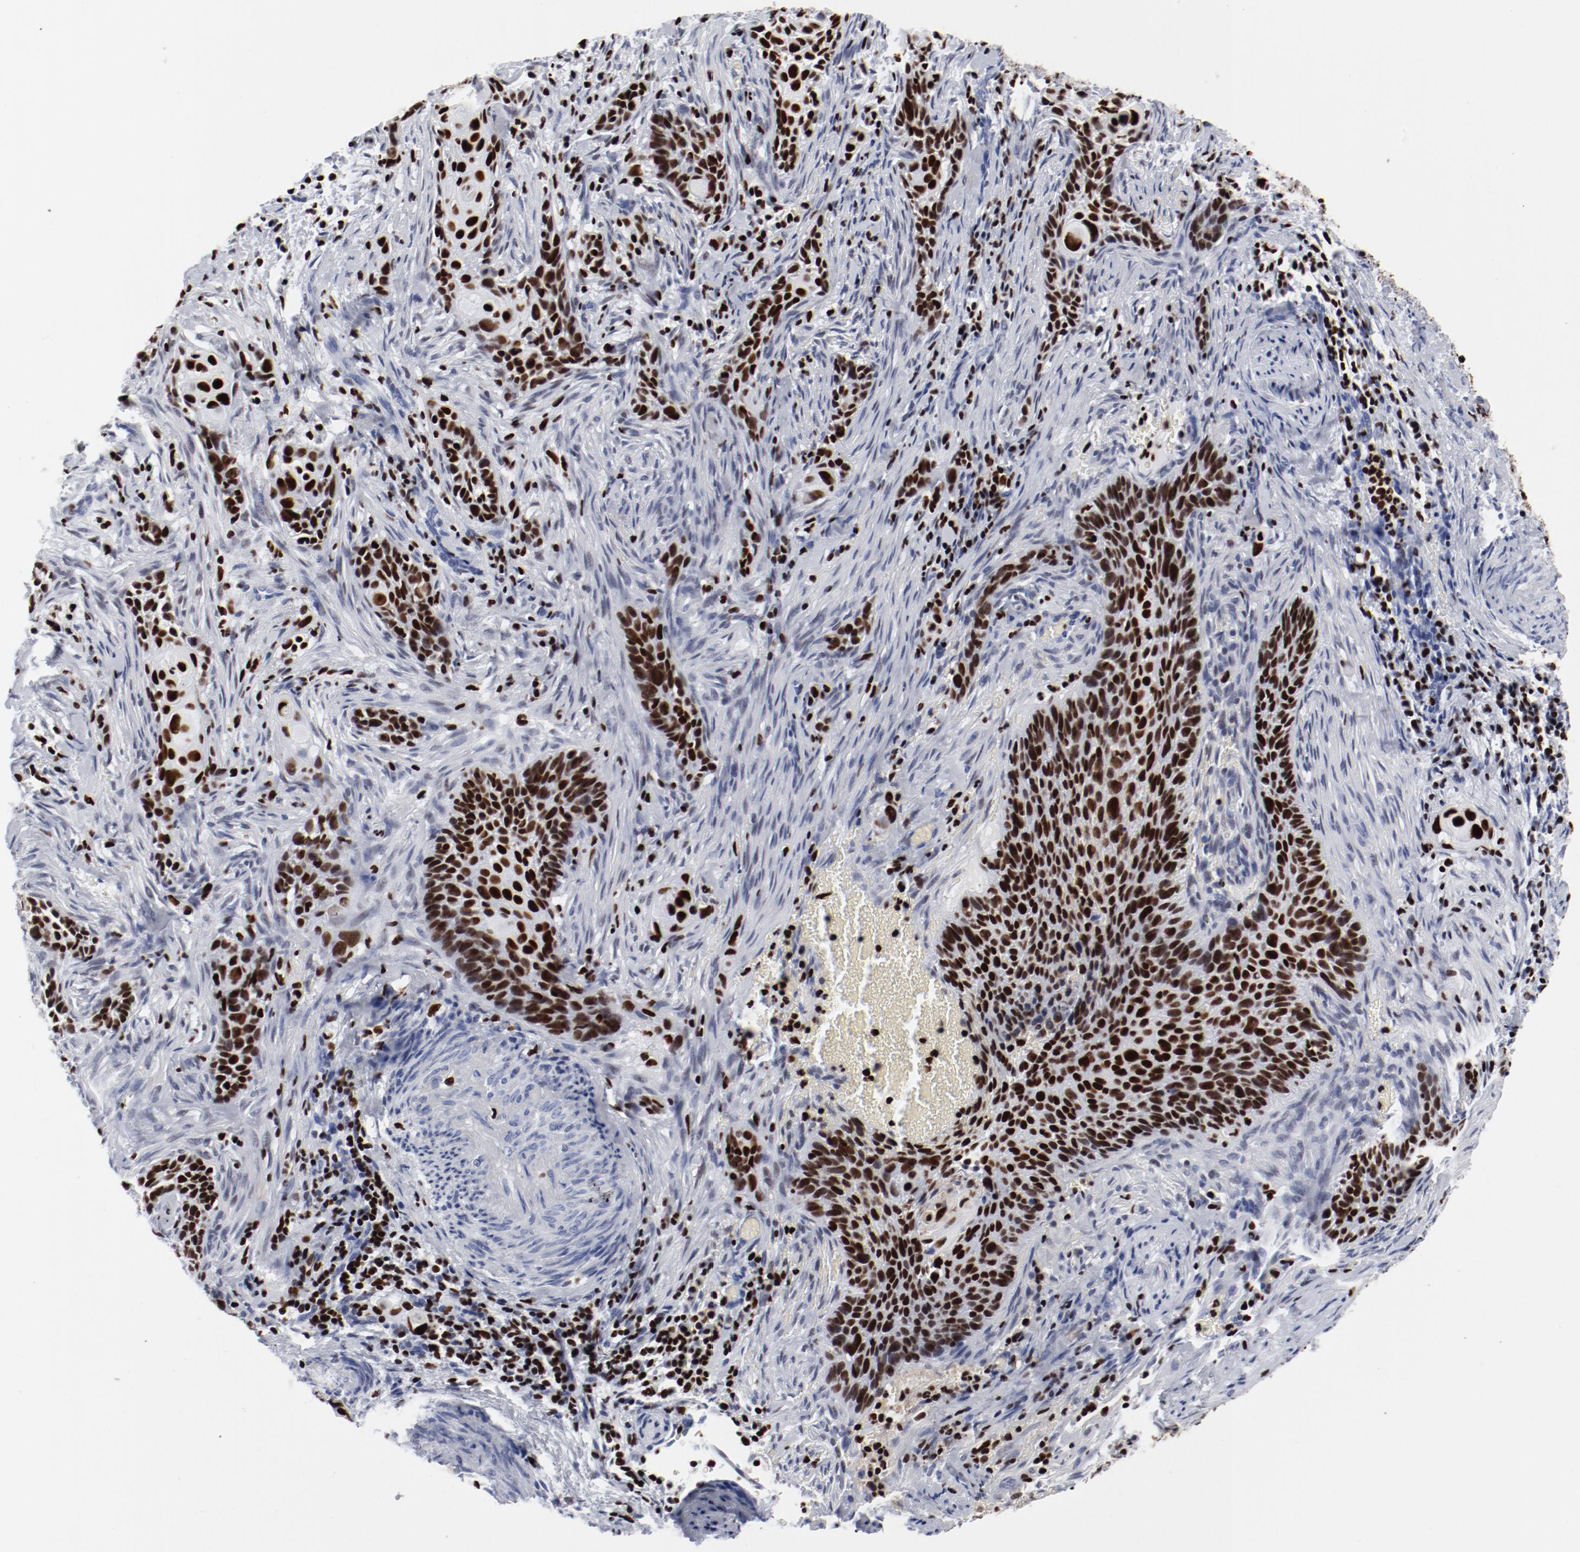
{"staining": {"intensity": "strong", "quantity": ">75%", "location": "nuclear"}, "tissue": "cervical cancer", "cell_type": "Tumor cells", "image_type": "cancer", "snomed": [{"axis": "morphology", "description": "Squamous cell carcinoma, NOS"}, {"axis": "topography", "description": "Cervix"}], "caption": "Immunohistochemistry (IHC) (DAB (3,3'-diaminobenzidine)) staining of cervical cancer (squamous cell carcinoma) demonstrates strong nuclear protein staining in approximately >75% of tumor cells.", "gene": "SMARCC2", "patient": {"sex": "female", "age": 33}}